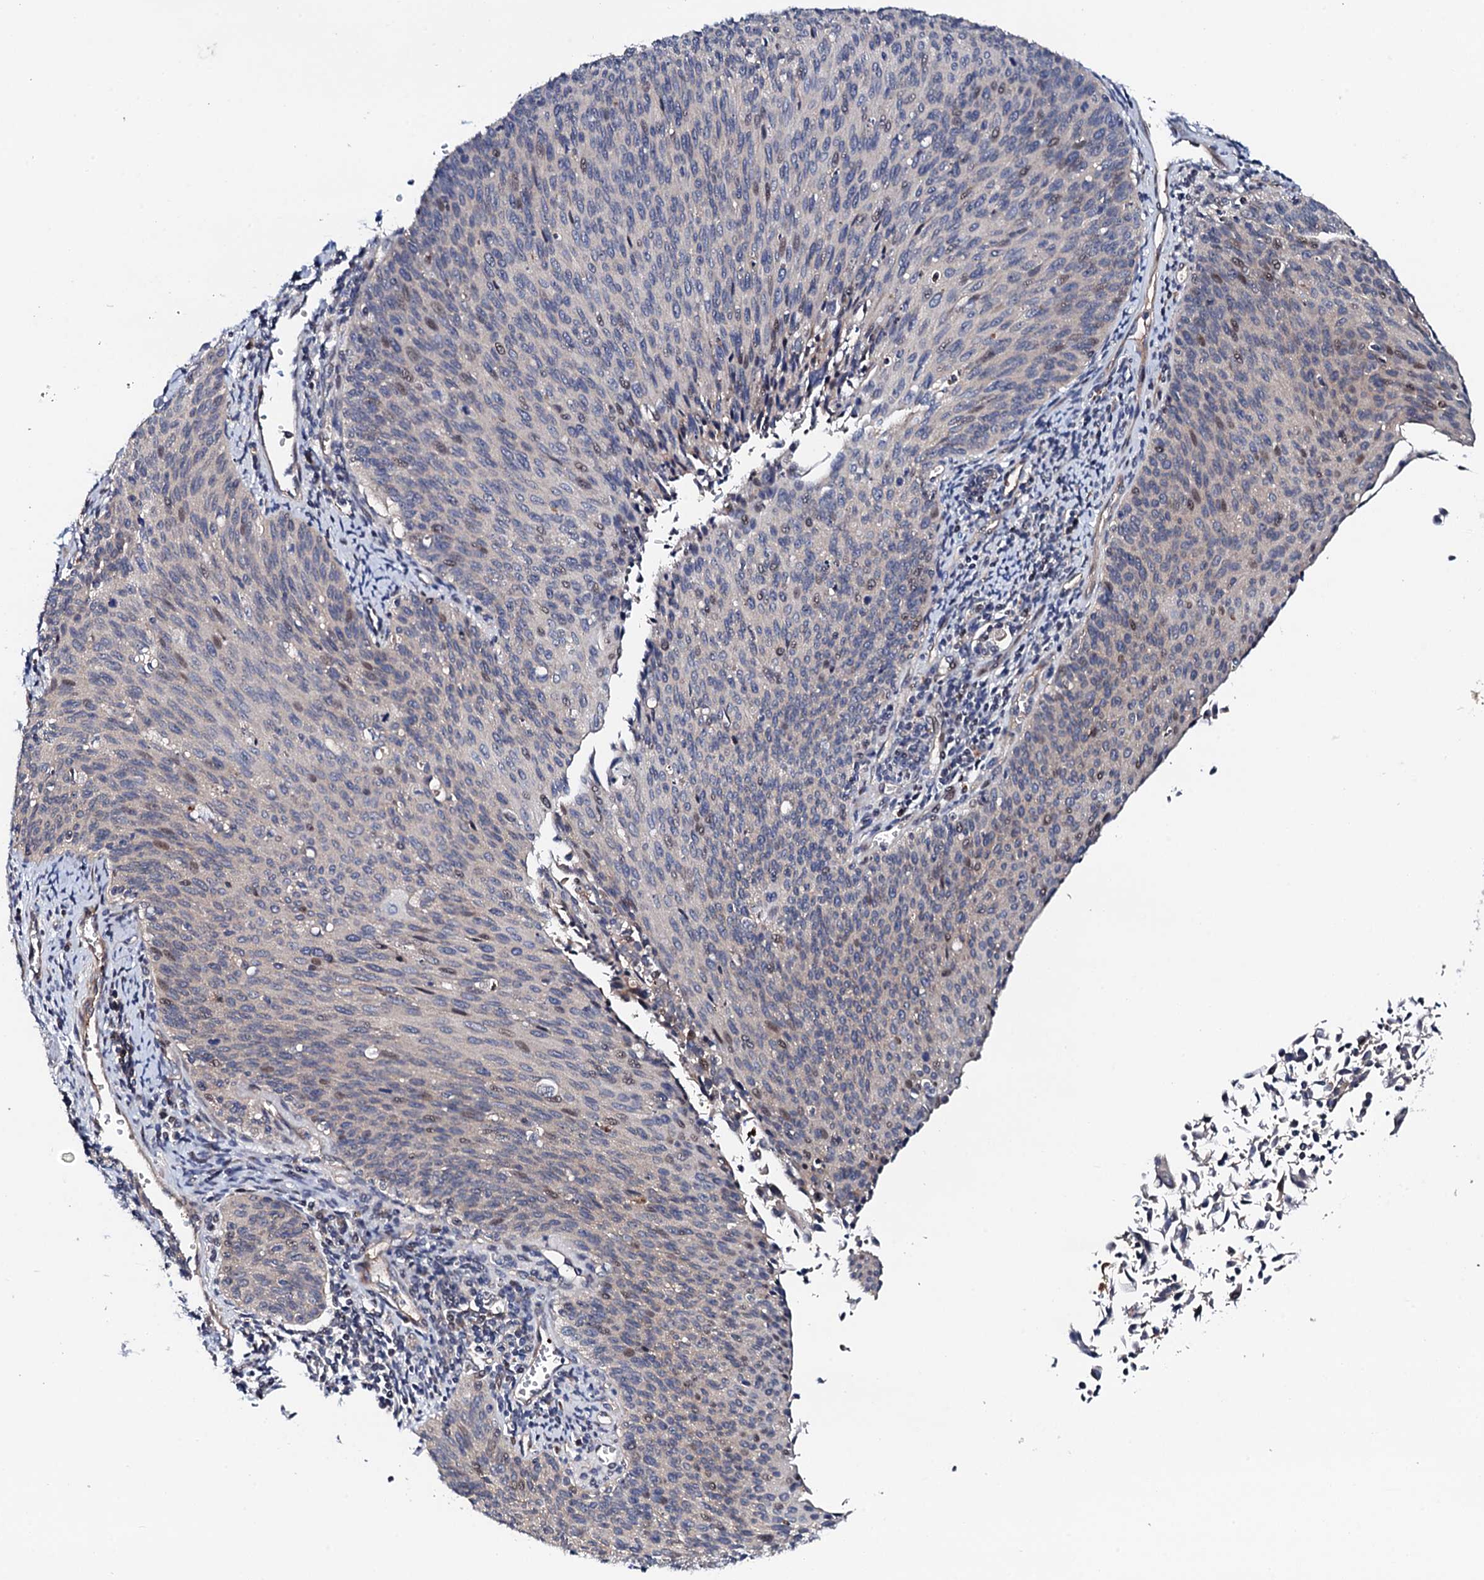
{"staining": {"intensity": "weak", "quantity": "<25%", "location": "nuclear"}, "tissue": "cervical cancer", "cell_type": "Tumor cells", "image_type": "cancer", "snomed": [{"axis": "morphology", "description": "Squamous cell carcinoma, NOS"}, {"axis": "topography", "description": "Cervix"}], "caption": "Immunohistochemical staining of cervical cancer (squamous cell carcinoma) reveals no significant staining in tumor cells.", "gene": "CIAO2A", "patient": {"sex": "female", "age": 55}}